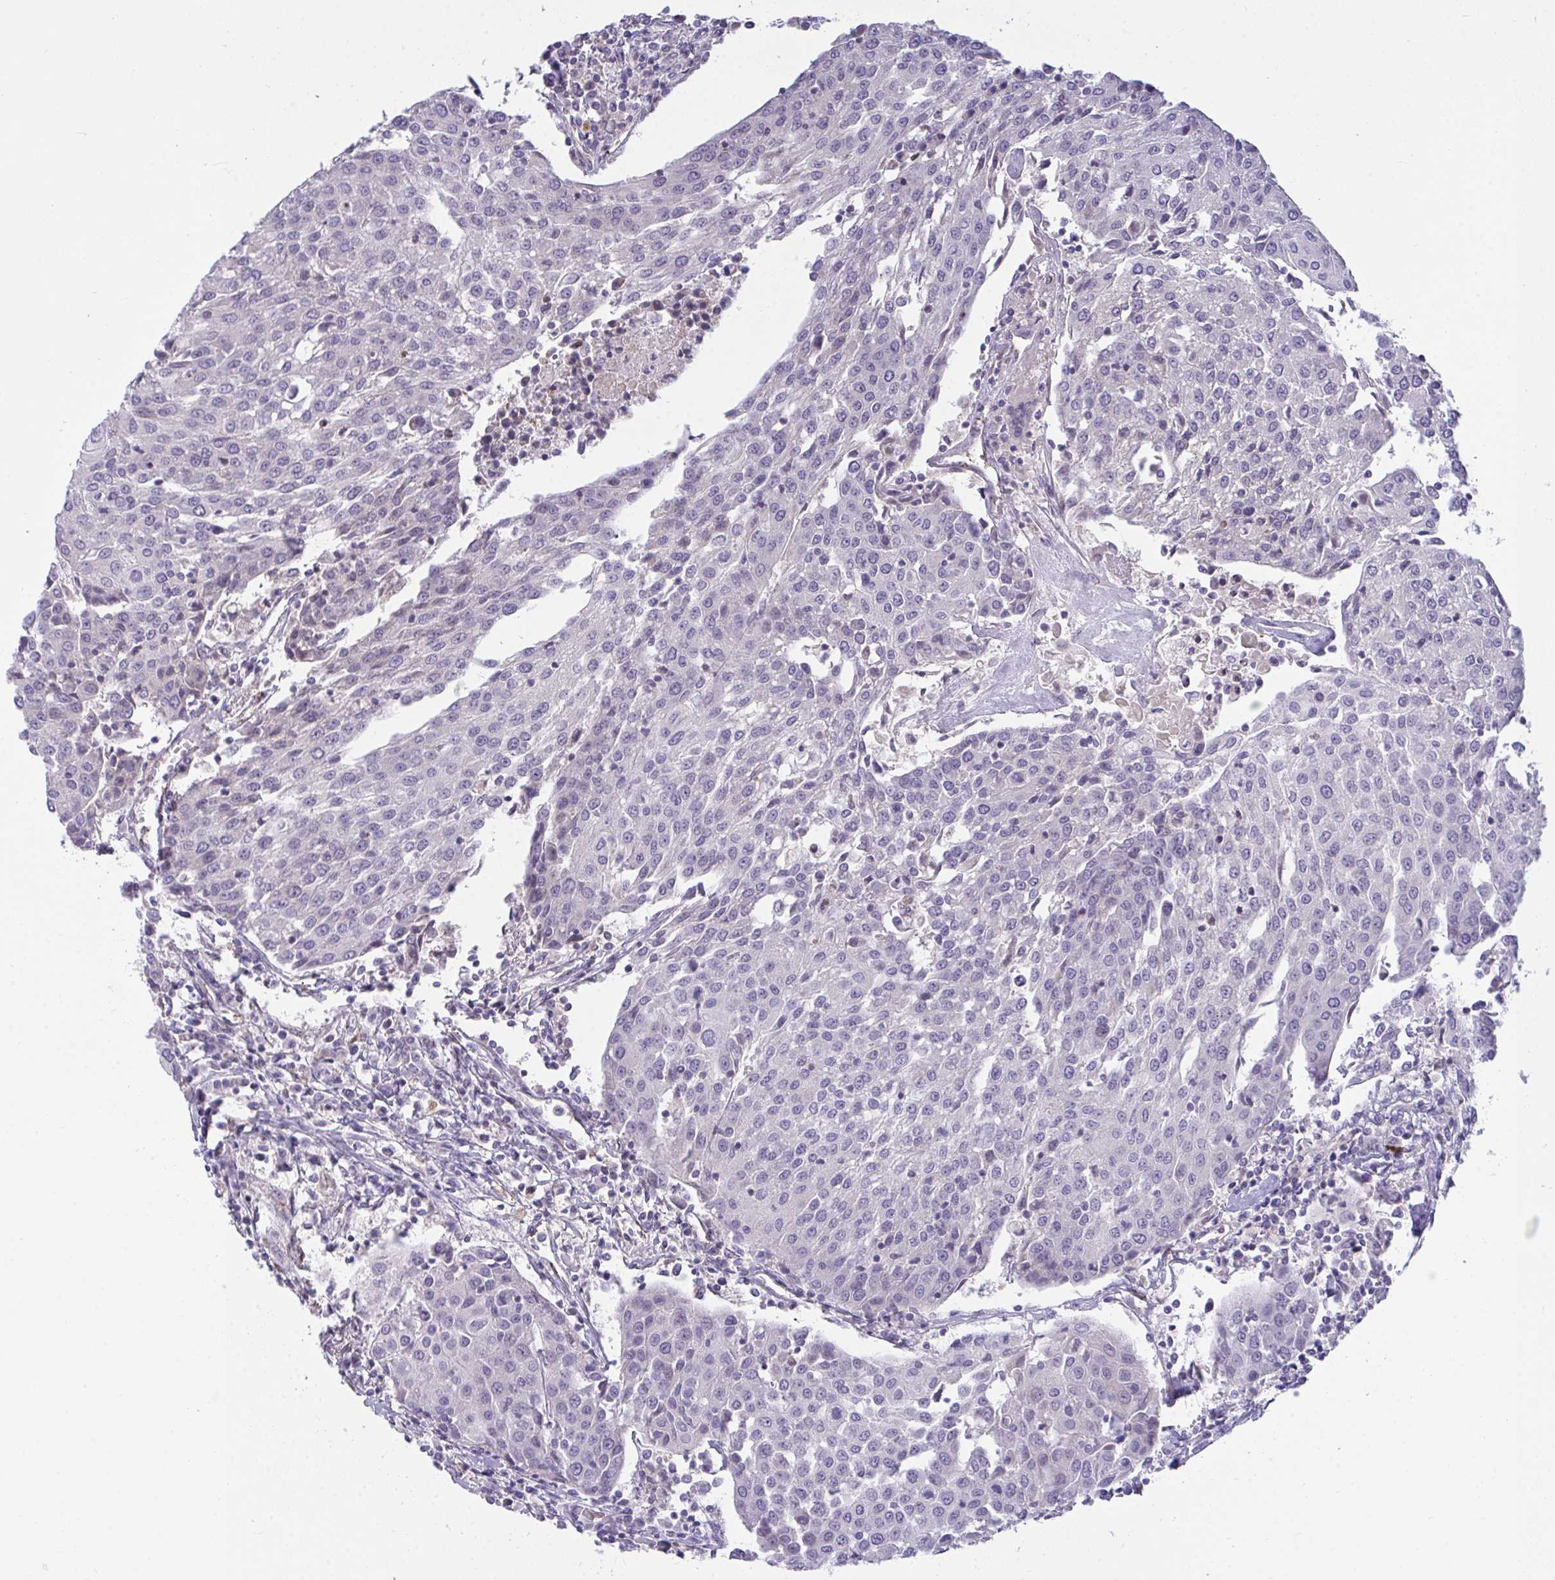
{"staining": {"intensity": "negative", "quantity": "none", "location": "none"}, "tissue": "urothelial cancer", "cell_type": "Tumor cells", "image_type": "cancer", "snomed": [{"axis": "morphology", "description": "Urothelial carcinoma, High grade"}, {"axis": "topography", "description": "Urinary bladder"}], "caption": "Micrograph shows no significant protein positivity in tumor cells of urothelial cancer.", "gene": "SEMA6B", "patient": {"sex": "female", "age": 85}}